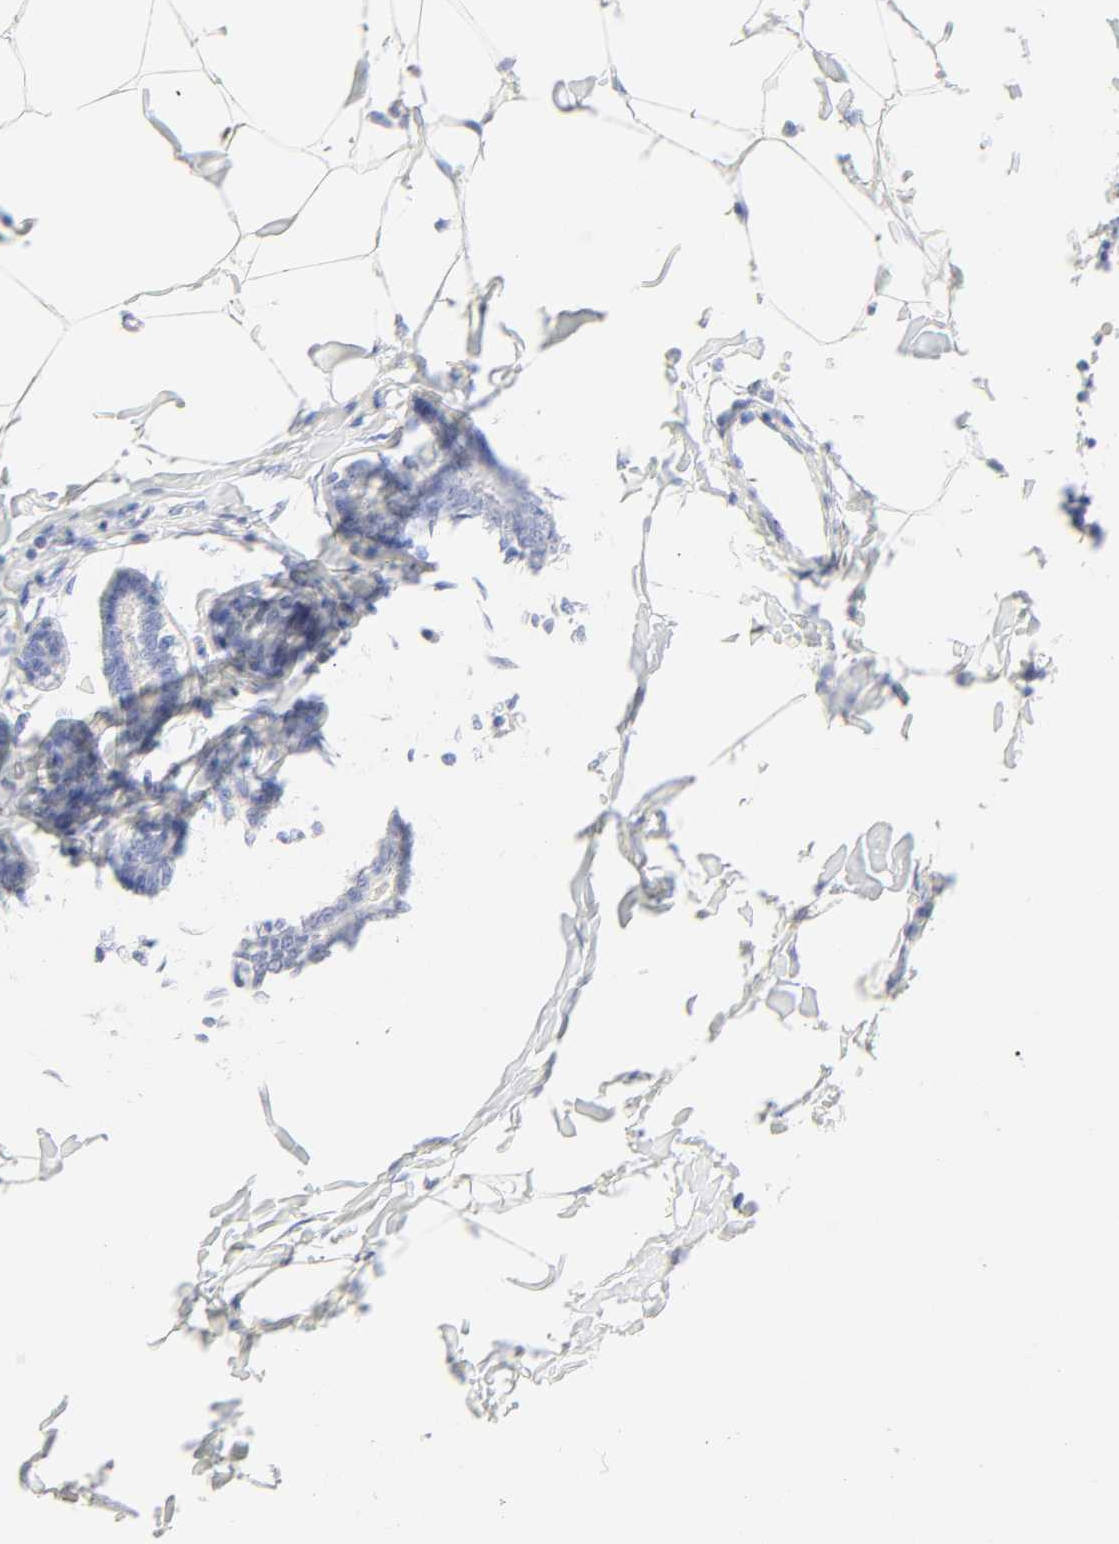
{"staining": {"intensity": "negative", "quantity": "none", "location": "none"}, "tissue": "breast cancer", "cell_type": "Tumor cells", "image_type": "cancer", "snomed": [{"axis": "morphology", "description": "Normal tissue, NOS"}, {"axis": "morphology", "description": "Duct carcinoma"}, {"axis": "topography", "description": "Breast"}], "caption": "Immunohistochemistry of breast cancer reveals no expression in tumor cells.", "gene": "SLCO1B3", "patient": {"sex": "female", "age": 50}}